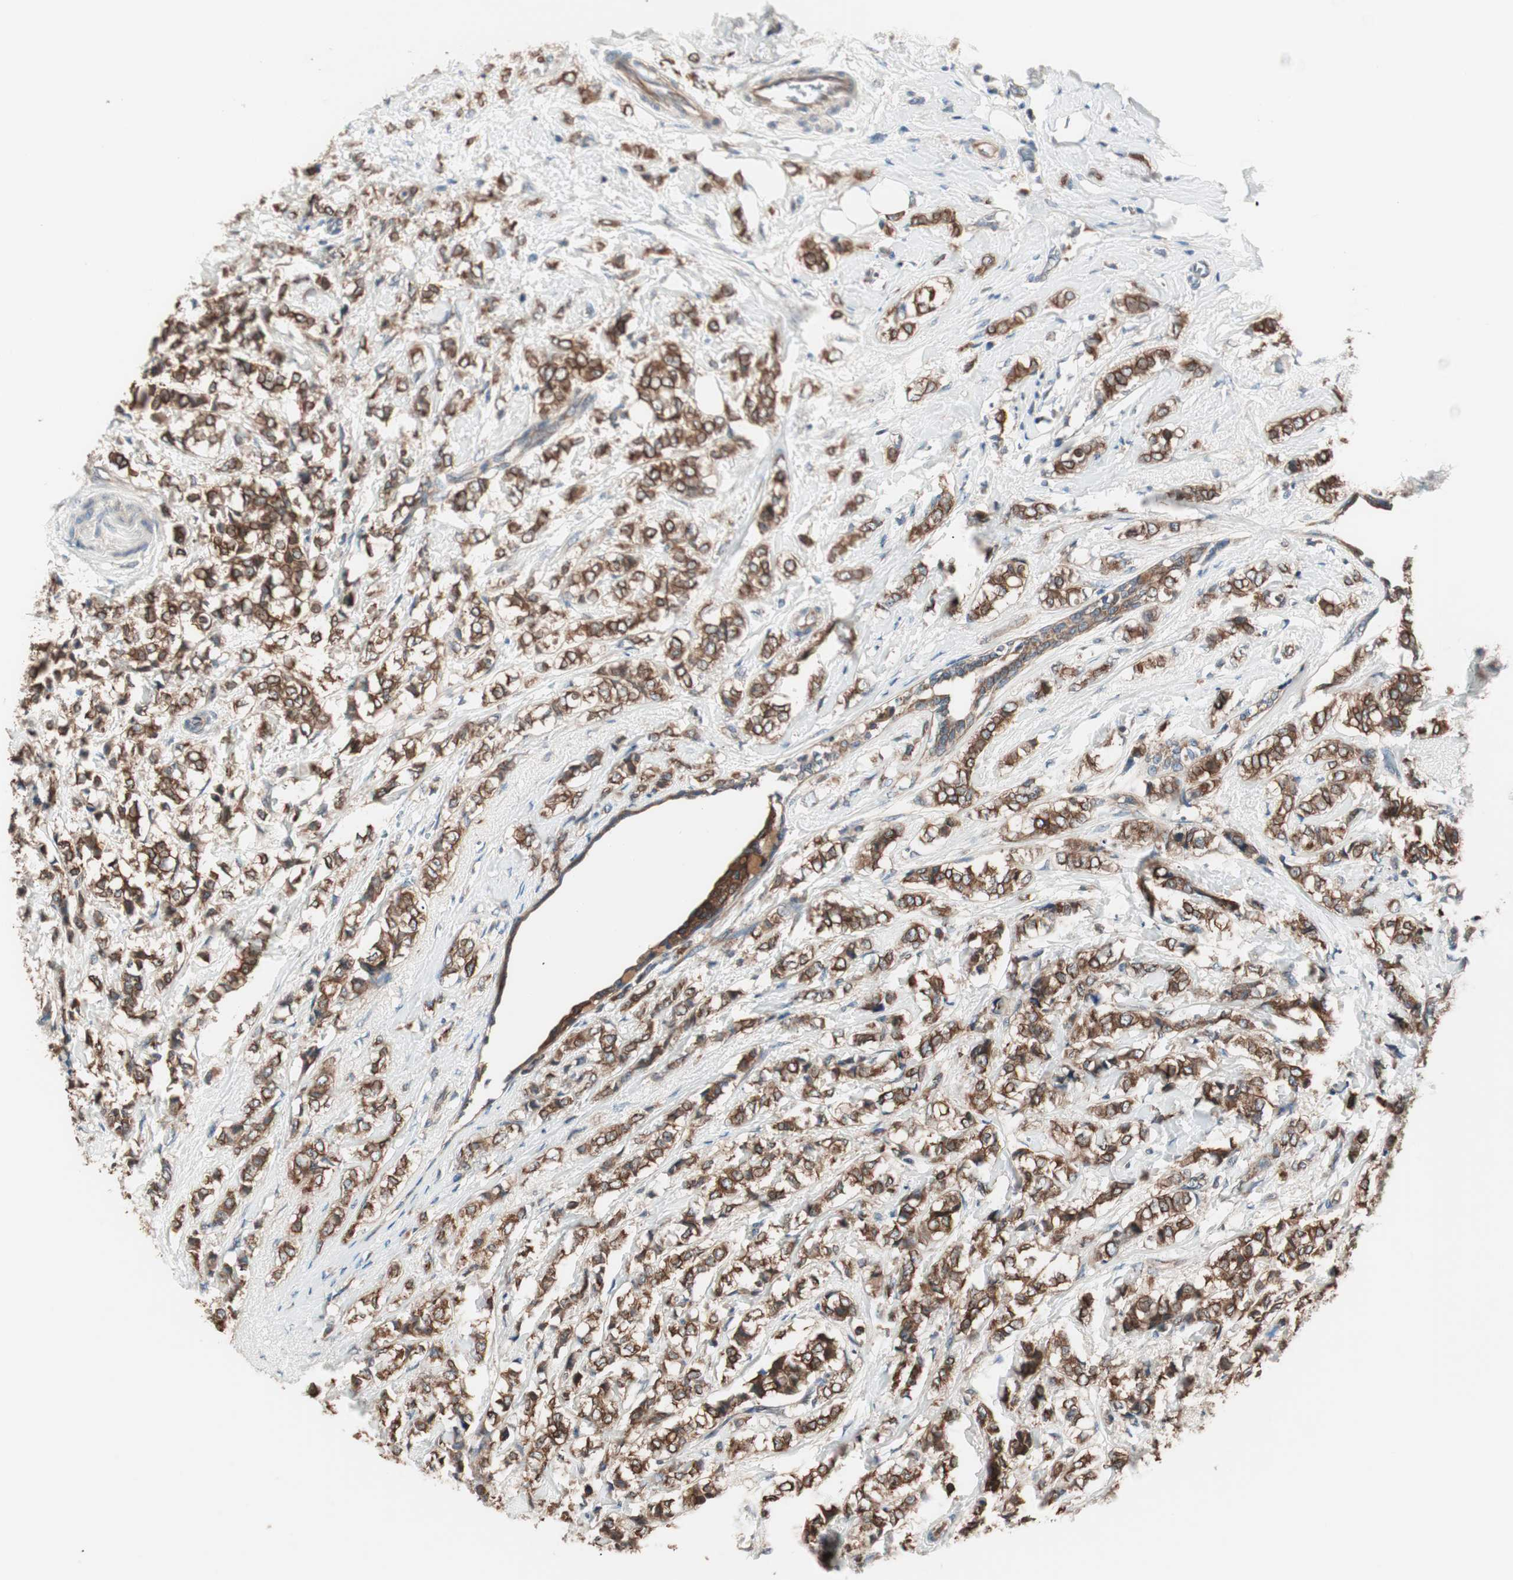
{"staining": {"intensity": "strong", "quantity": ">75%", "location": "cytoplasmic/membranous"}, "tissue": "breast cancer", "cell_type": "Tumor cells", "image_type": "cancer", "snomed": [{"axis": "morphology", "description": "Lobular carcinoma"}, {"axis": "topography", "description": "Breast"}], "caption": "Strong cytoplasmic/membranous protein staining is identified in approximately >75% of tumor cells in breast lobular carcinoma.", "gene": "TSG101", "patient": {"sex": "female", "age": 60}}